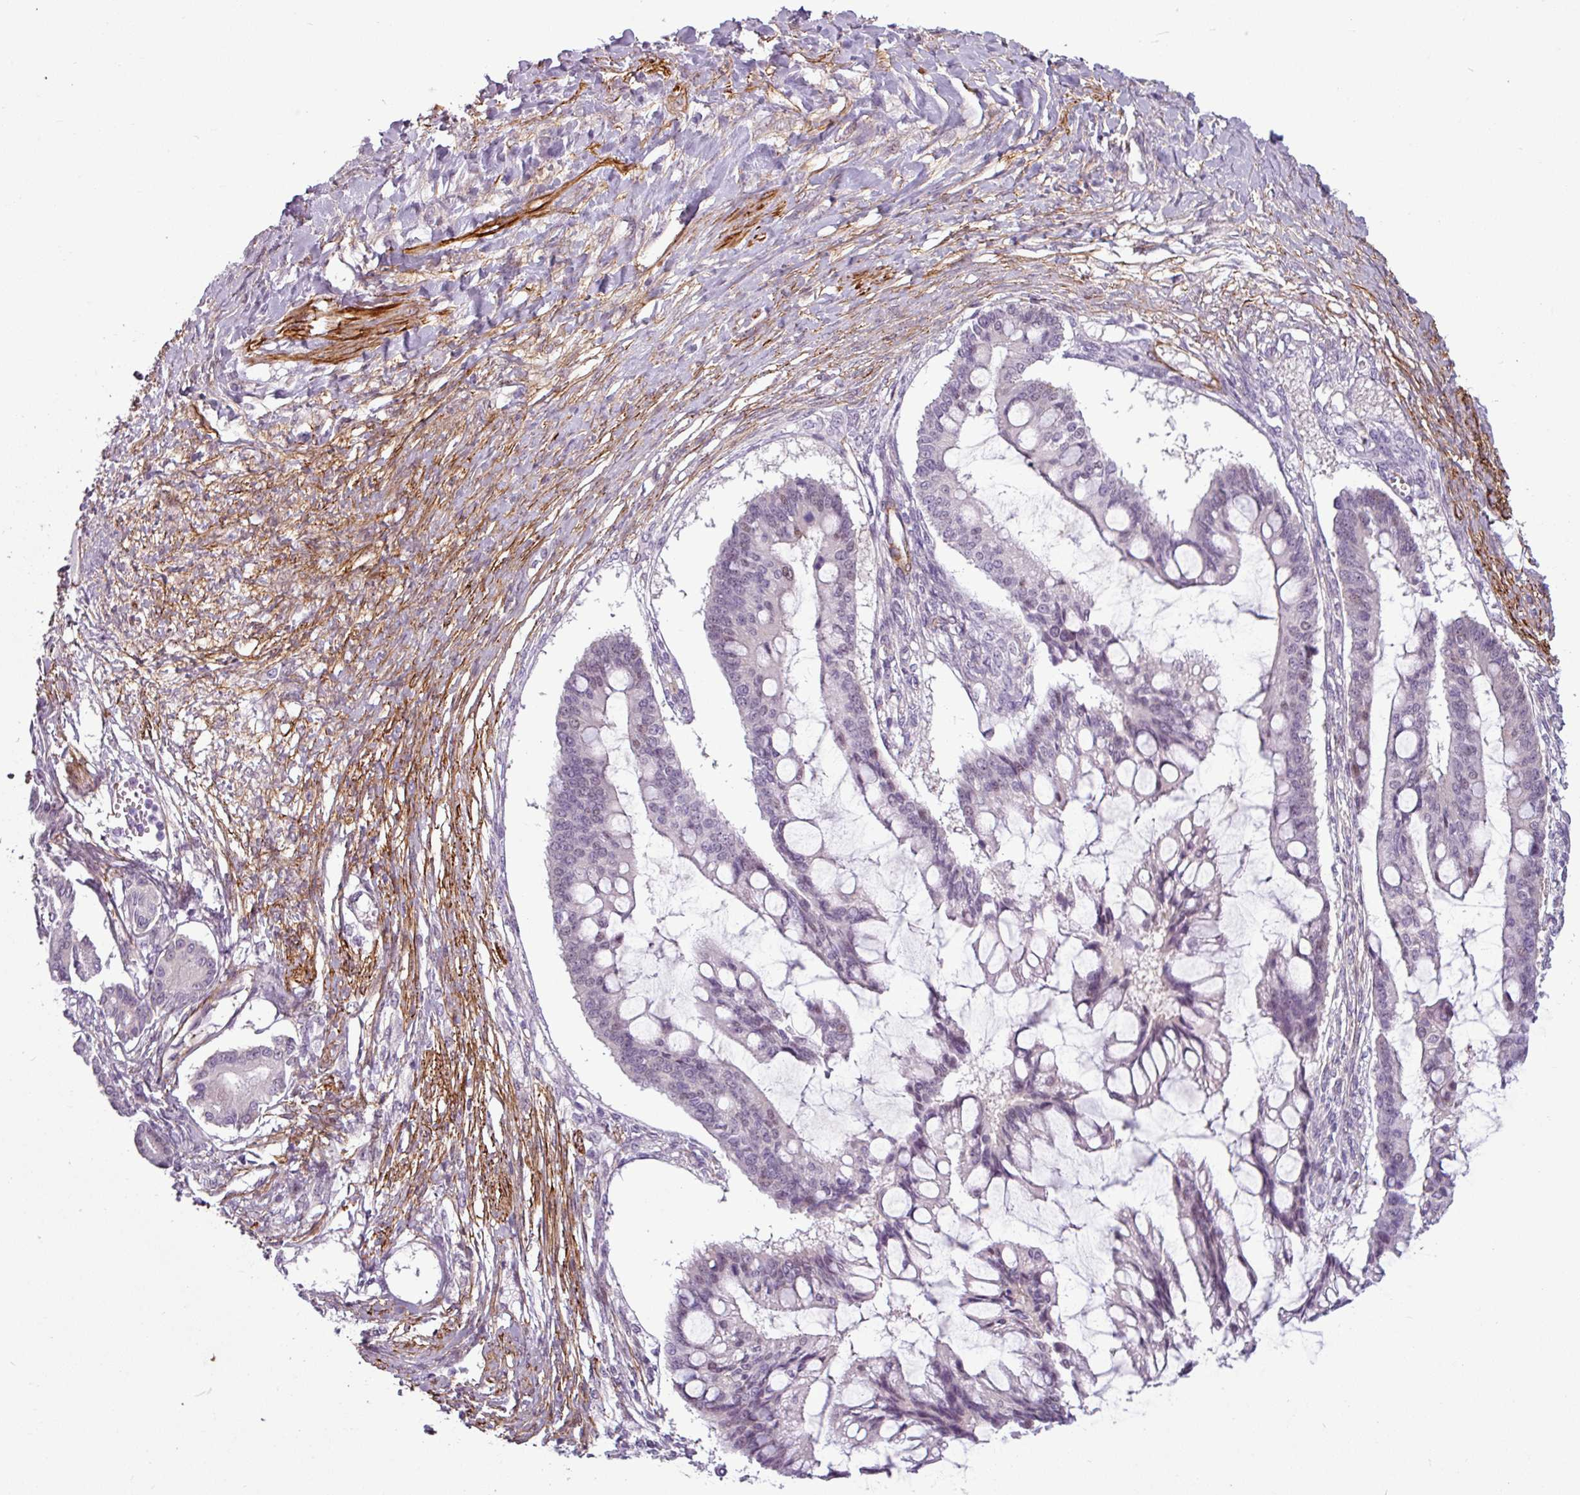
{"staining": {"intensity": "negative", "quantity": "none", "location": "none"}, "tissue": "ovarian cancer", "cell_type": "Tumor cells", "image_type": "cancer", "snomed": [{"axis": "morphology", "description": "Cystadenocarcinoma, mucinous, NOS"}, {"axis": "topography", "description": "Ovary"}], "caption": "There is no significant expression in tumor cells of ovarian cancer (mucinous cystadenocarcinoma).", "gene": "ATP10A", "patient": {"sex": "female", "age": 73}}